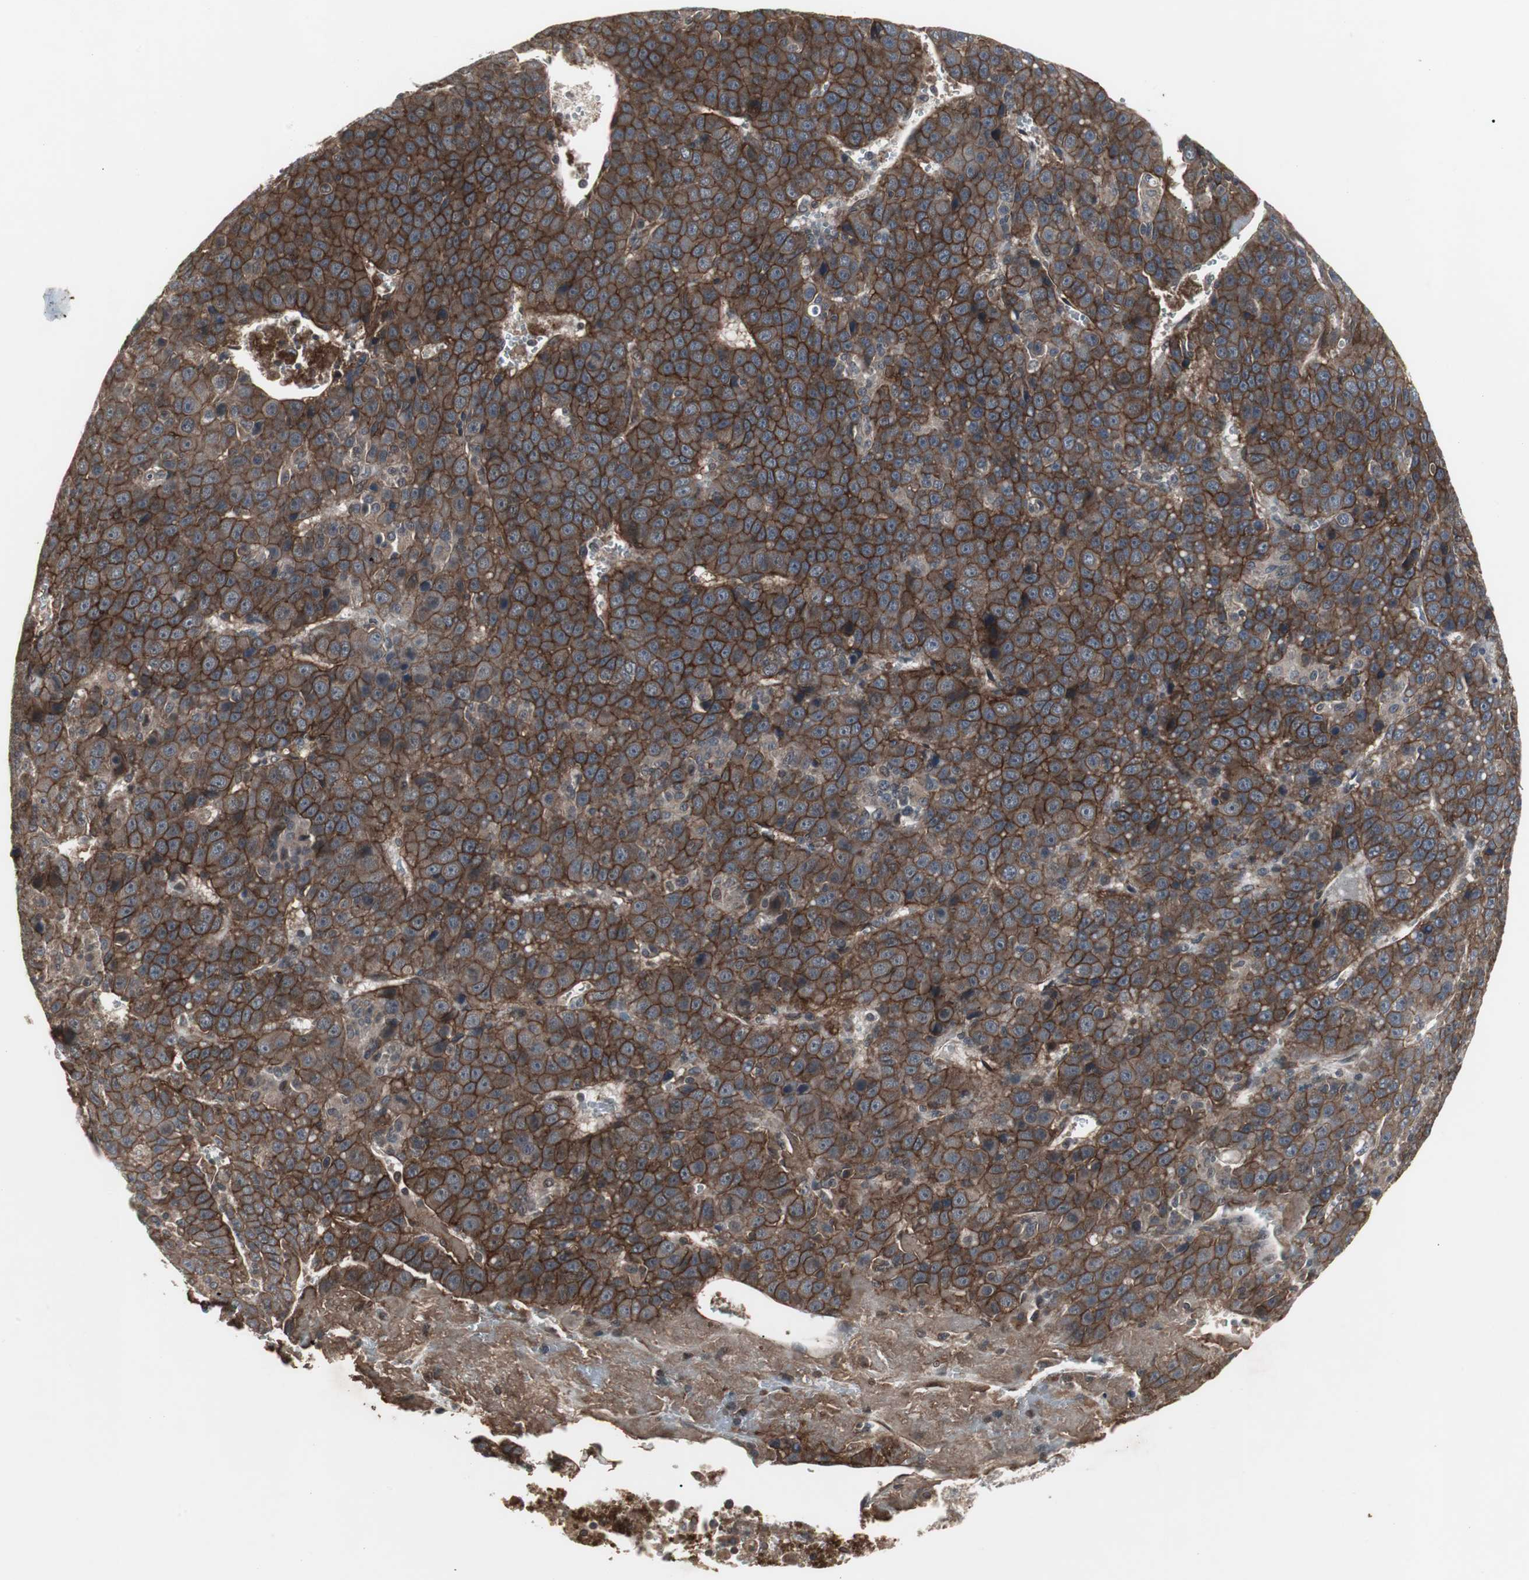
{"staining": {"intensity": "strong", "quantity": ">75%", "location": "cytoplasmic/membranous"}, "tissue": "liver cancer", "cell_type": "Tumor cells", "image_type": "cancer", "snomed": [{"axis": "morphology", "description": "Carcinoma, Hepatocellular, NOS"}, {"axis": "topography", "description": "Liver"}], "caption": "Tumor cells show high levels of strong cytoplasmic/membranous staining in approximately >75% of cells in human liver cancer. Immunohistochemistry stains the protein of interest in brown and the nuclei are stained blue.", "gene": "ATP2B2", "patient": {"sex": "female", "age": 53}}